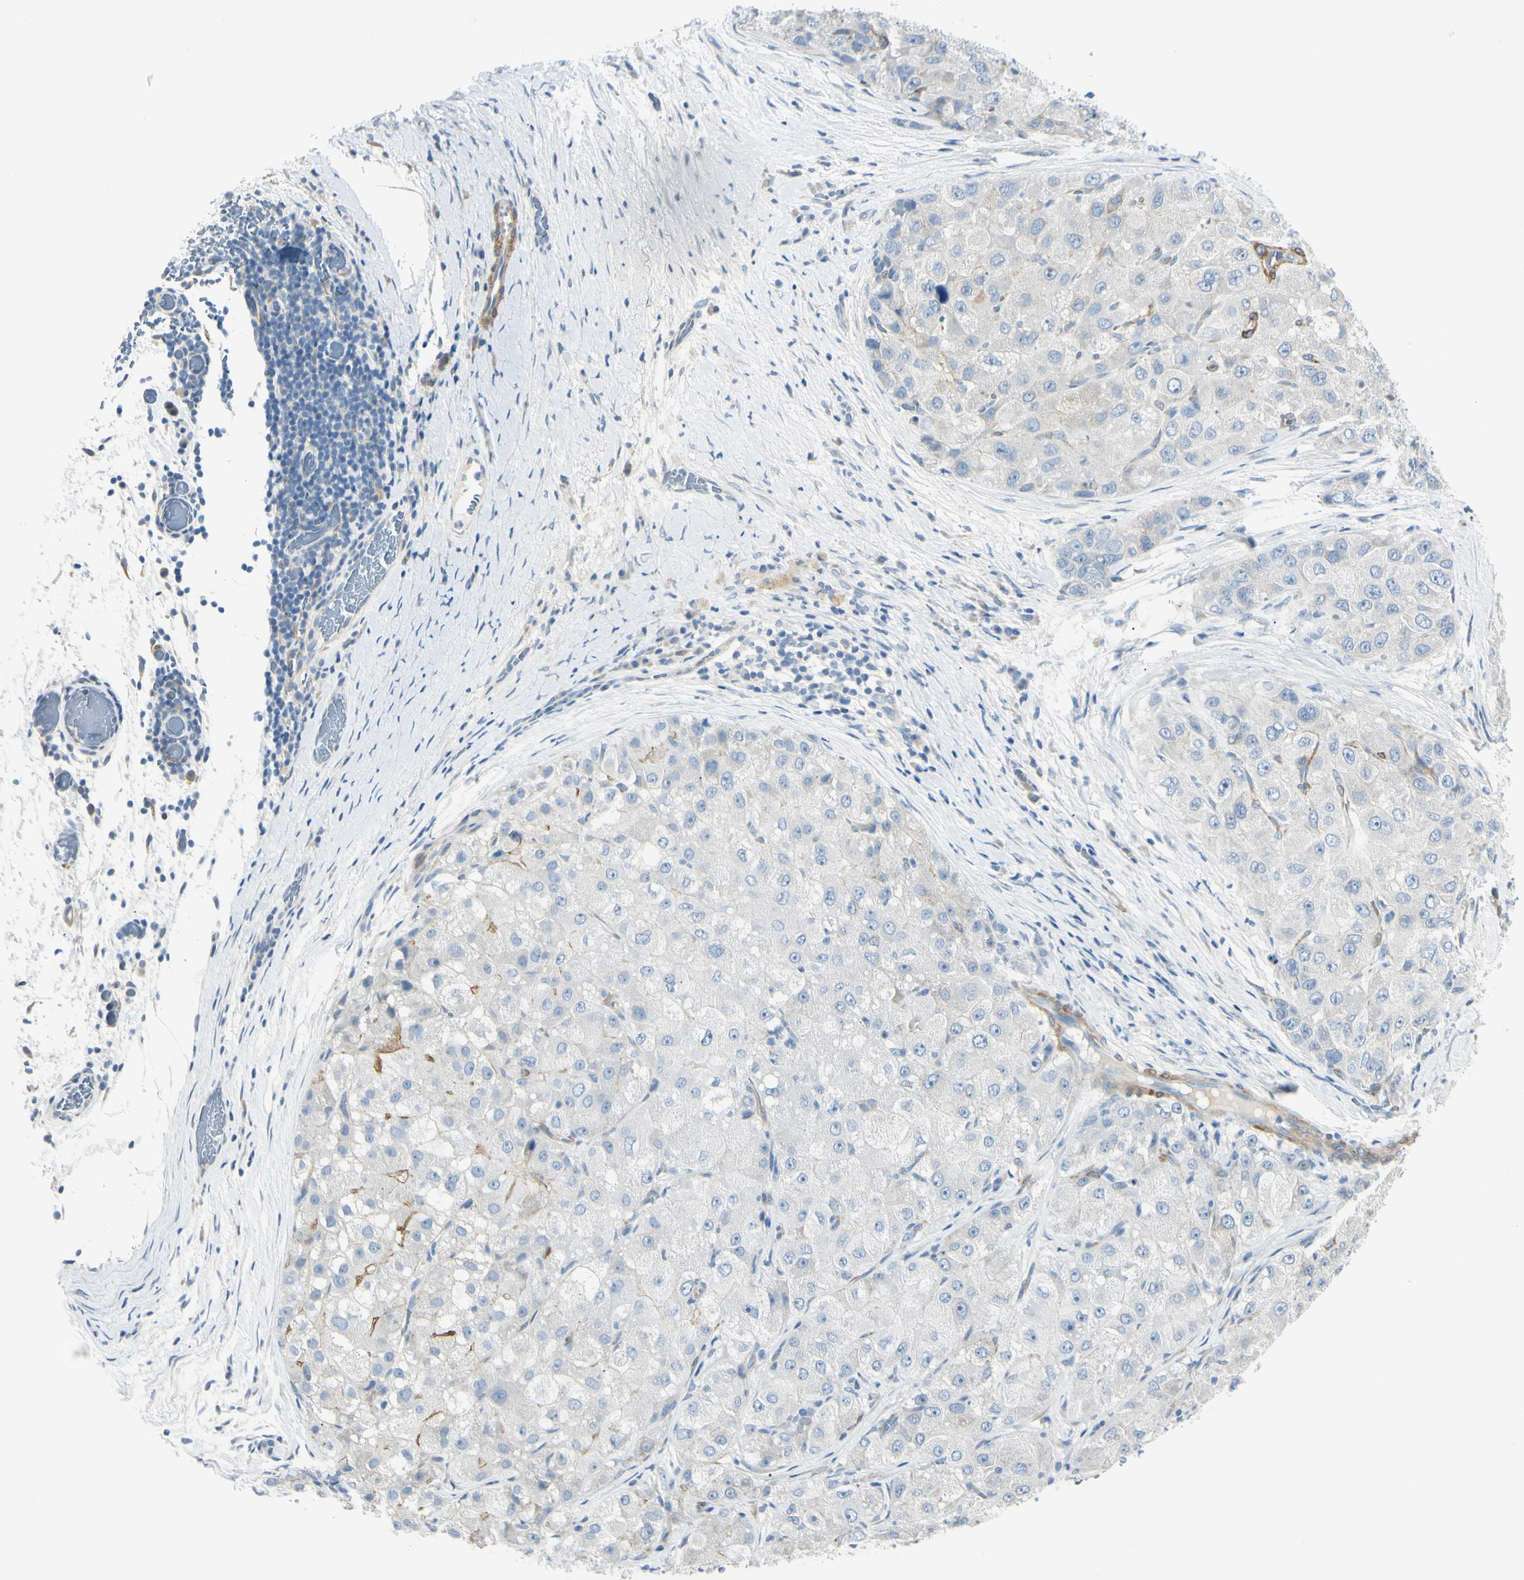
{"staining": {"intensity": "negative", "quantity": "none", "location": "none"}, "tissue": "liver cancer", "cell_type": "Tumor cells", "image_type": "cancer", "snomed": [{"axis": "morphology", "description": "Carcinoma, Hepatocellular, NOS"}, {"axis": "topography", "description": "Liver"}], "caption": "Immunohistochemistry image of liver hepatocellular carcinoma stained for a protein (brown), which demonstrates no positivity in tumor cells.", "gene": "AMPH", "patient": {"sex": "male", "age": 80}}